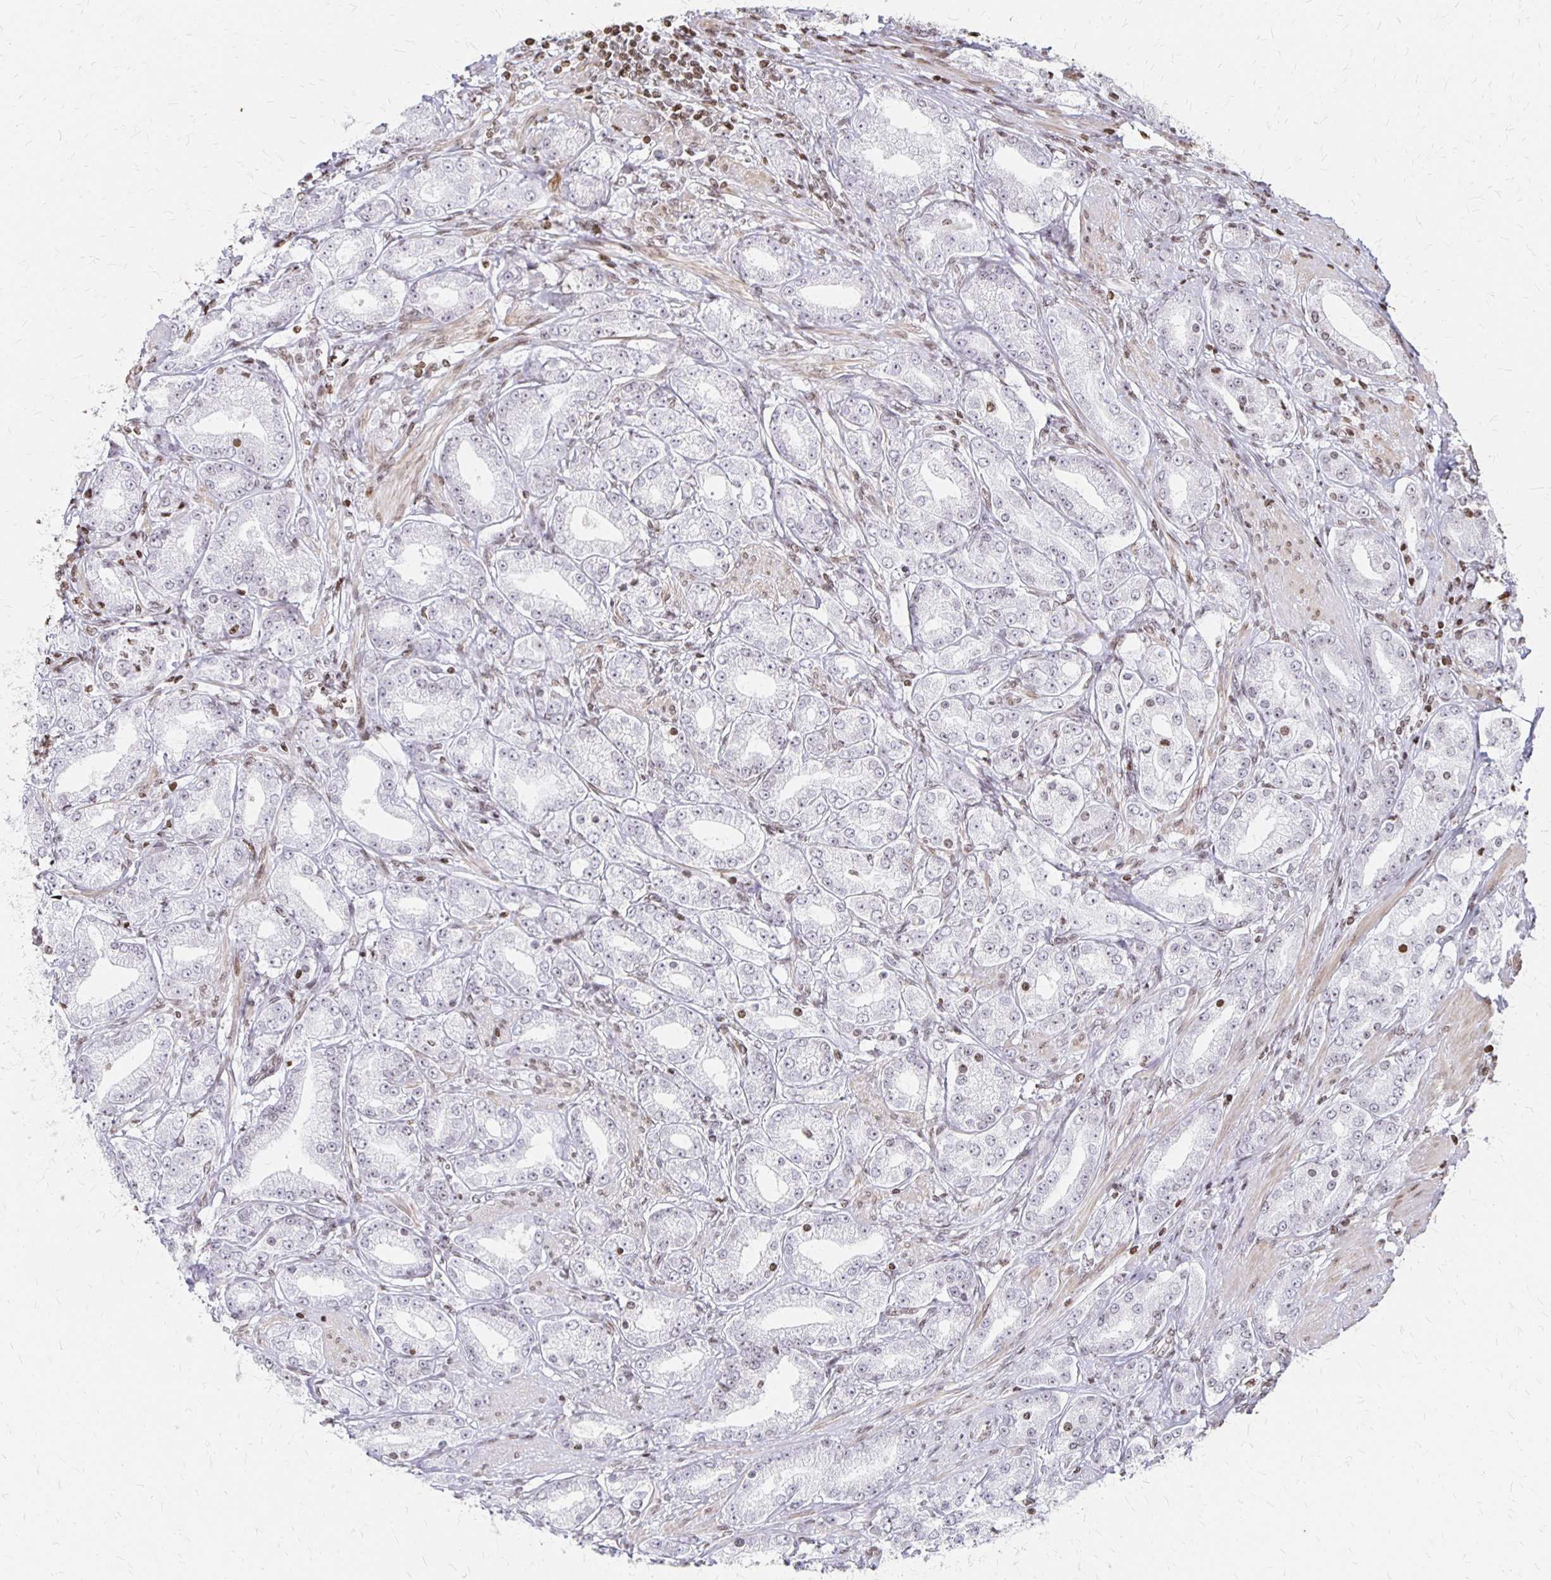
{"staining": {"intensity": "negative", "quantity": "none", "location": "none"}, "tissue": "prostate cancer", "cell_type": "Tumor cells", "image_type": "cancer", "snomed": [{"axis": "morphology", "description": "Adenocarcinoma, High grade"}, {"axis": "topography", "description": "Prostate"}], "caption": "Tumor cells are negative for protein expression in human adenocarcinoma (high-grade) (prostate).", "gene": "ZNF280C", "patient": {"sex": "male", "age": 67}}